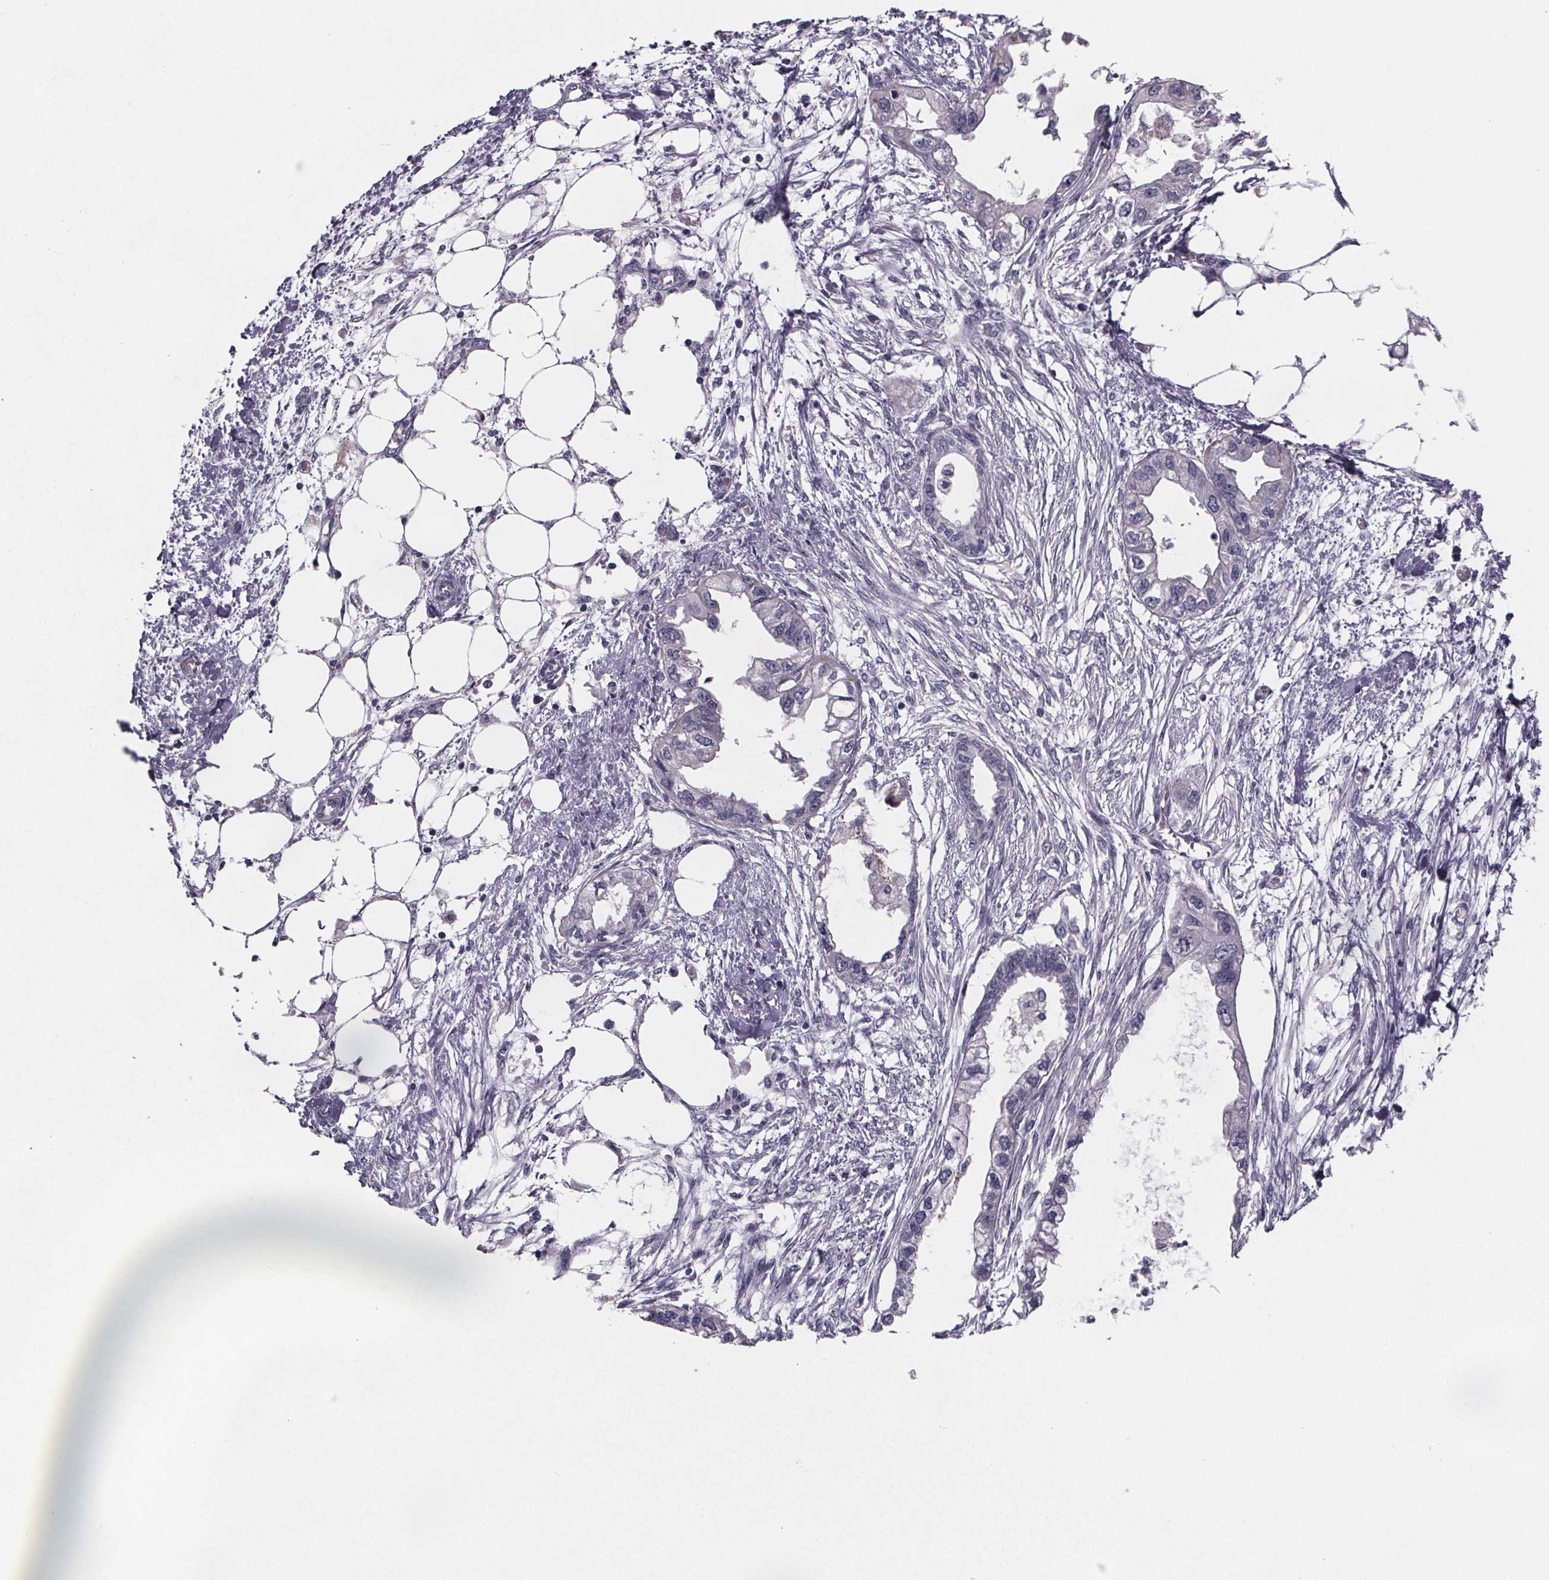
{"staining": {"intensity": "negative", "quantity": "none", "location": "none"}, "tissue": "endometrial cancer", "cell_type": "Tumor cells", "image_type": "cancer", "snomed": [{"axis": "morphology", "description": "Adenocarcinoma, NOS"}, {"axis": "morphology", "description": "Adenocarcinoma, metastatic, NOS"}, {"axis": "topography", "description": "Adipose tissue"}, {"axis": "topography", "description": "Endometrium"}], "caption": "DAB (3,3'-diaminobenzidine) immunohistochemical staining of endometrial cancer displays no significant positivity in tumor cells.", "gene": "PAH", "patient": {"sex": "female", "age": 67}}